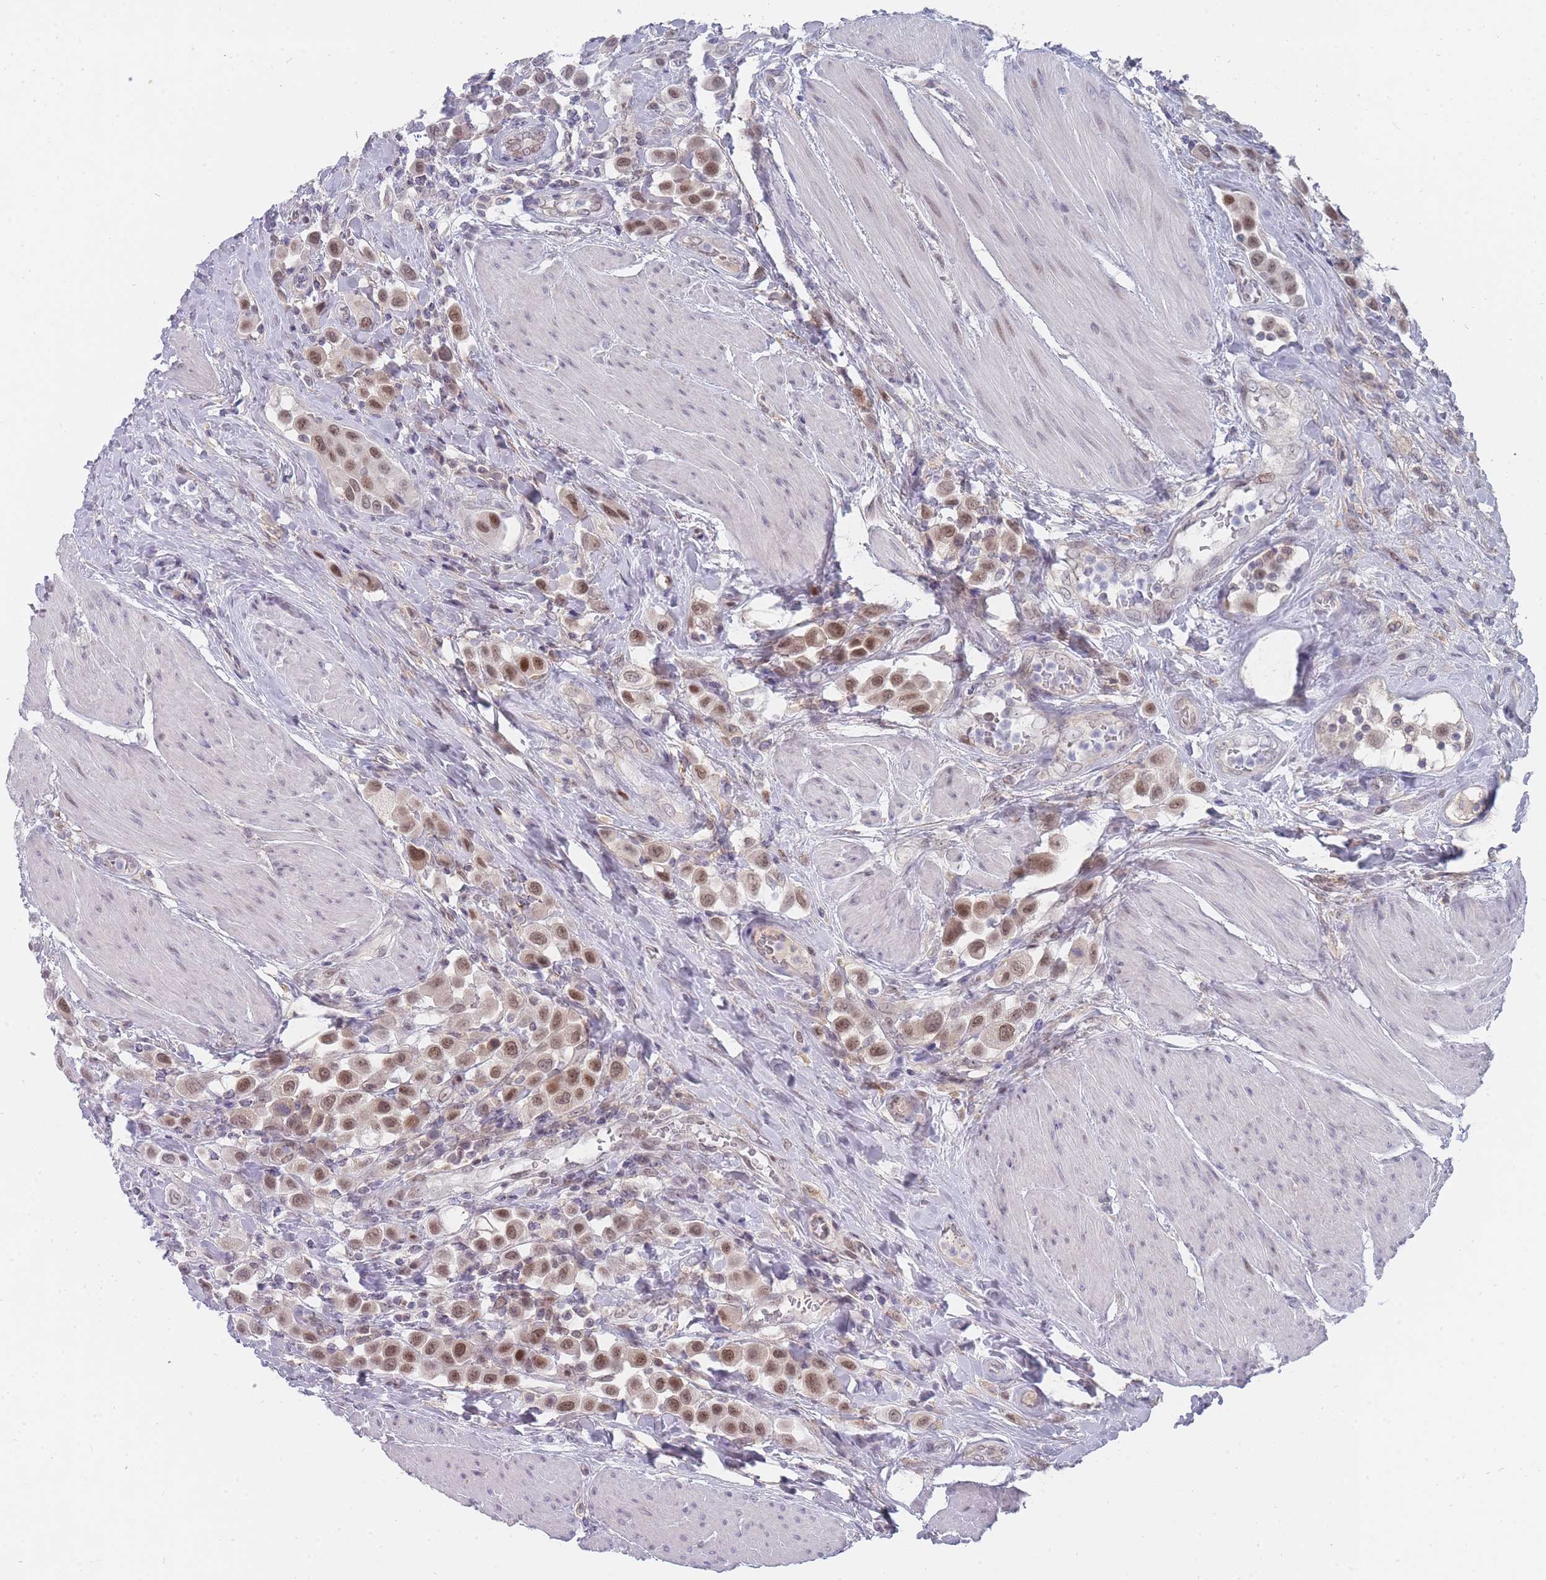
{"staining": {"intensity": "moderate", "quantity": ">75%", "location": "nuclear"}, "tissue": "urothelial cancer", "cell_type": "Tumor cells", "image_type": "cancer", "snomed": [{"axis": "morphology", "description": "Urothelial carcinoma, High grade"}, {"axis": "topography", "description": "Urinary bladder"}], "caption": "A medium amount of moderate nuclear expression is identified in approximately >75% of tumor cells in urothelial cancer tissue.", "gene": "GINS1", "patient": {"sex": "male", "age": 50}}